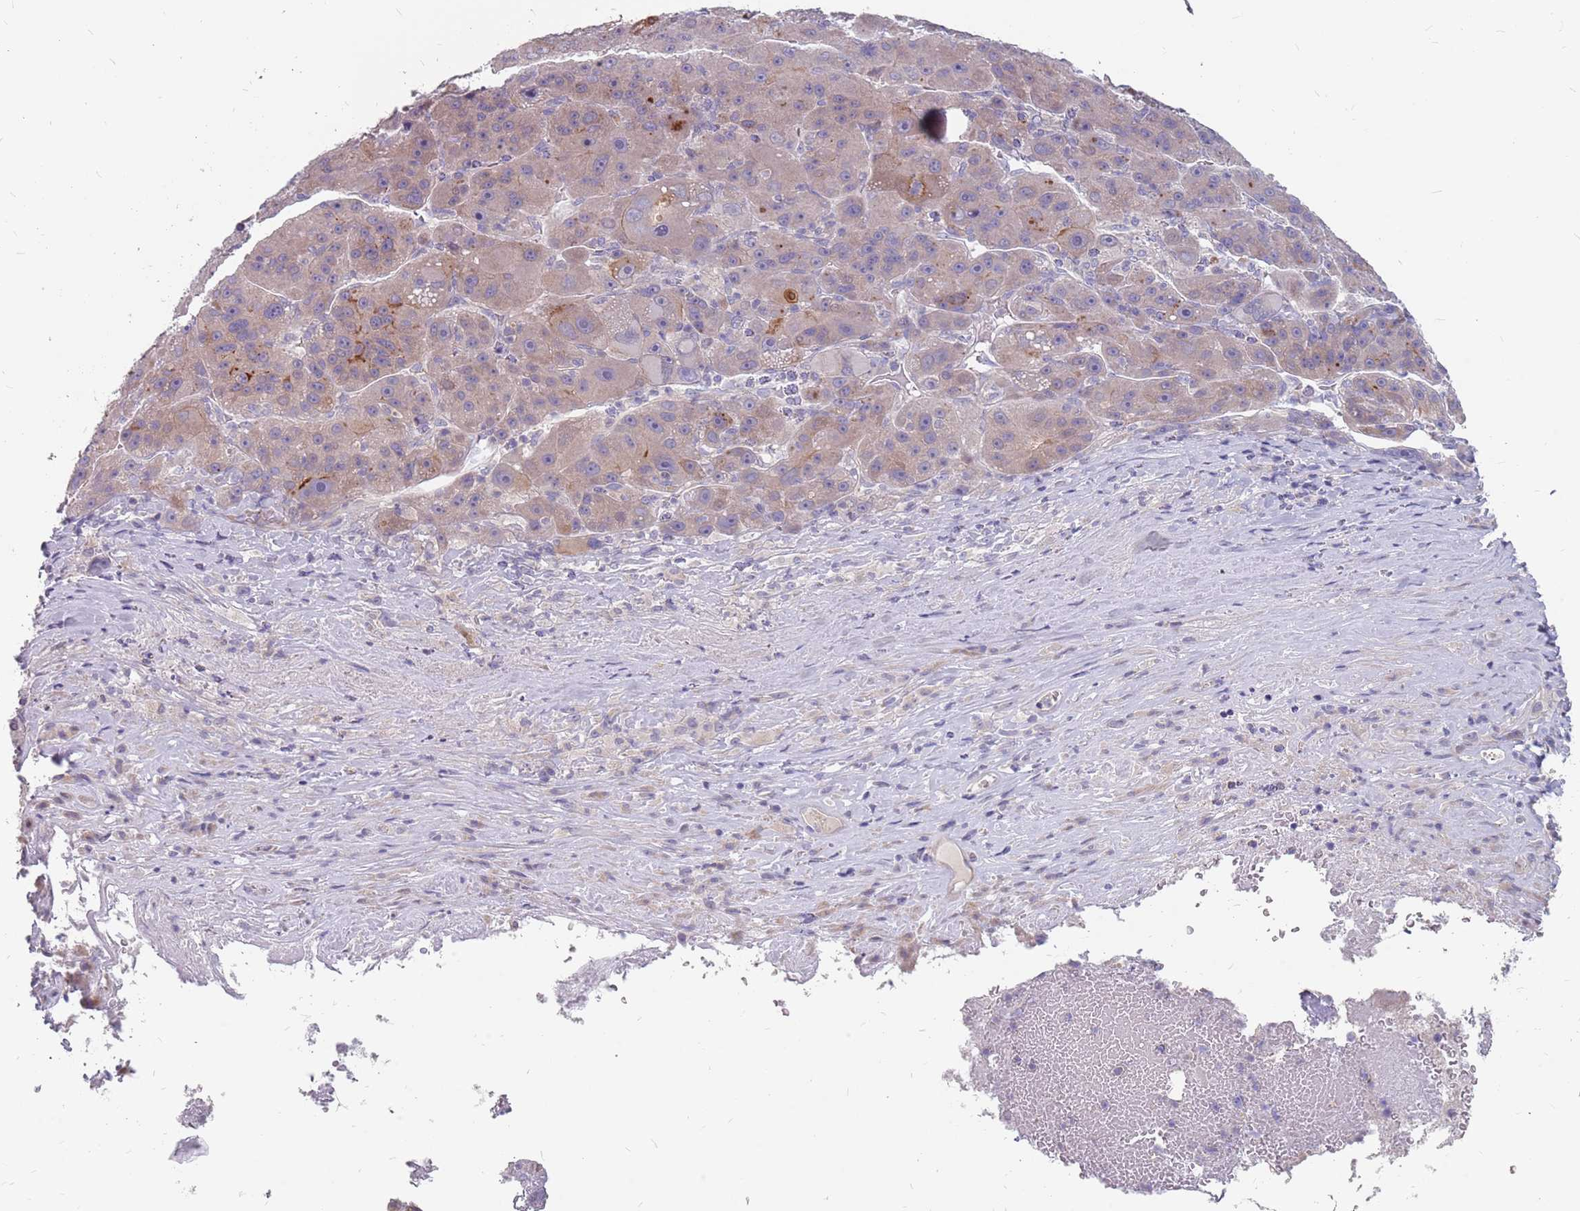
{"staining": {"intensity": "weak", "quantity": "<25%", "location": "cytoplasmic/membranous"}, "tissue": "liver cancer", "cell_type": "Tumor cells", "image_type": "cancer", "snomed": [{"axis": "morphology", "description": "Carcinoma, Hepatocellular, NOS"}, {"axis": "topography", "description": "Liver"}], "caption": "DAB immunohistochemical staining of liver cancer (hepatocellular carcinoma) displays no significant expression in tumor cells. (IHC, brightfield microscopy, high magnification).", "gene": "CMTR2", "patient": {"sex": "male", "age": 76}}